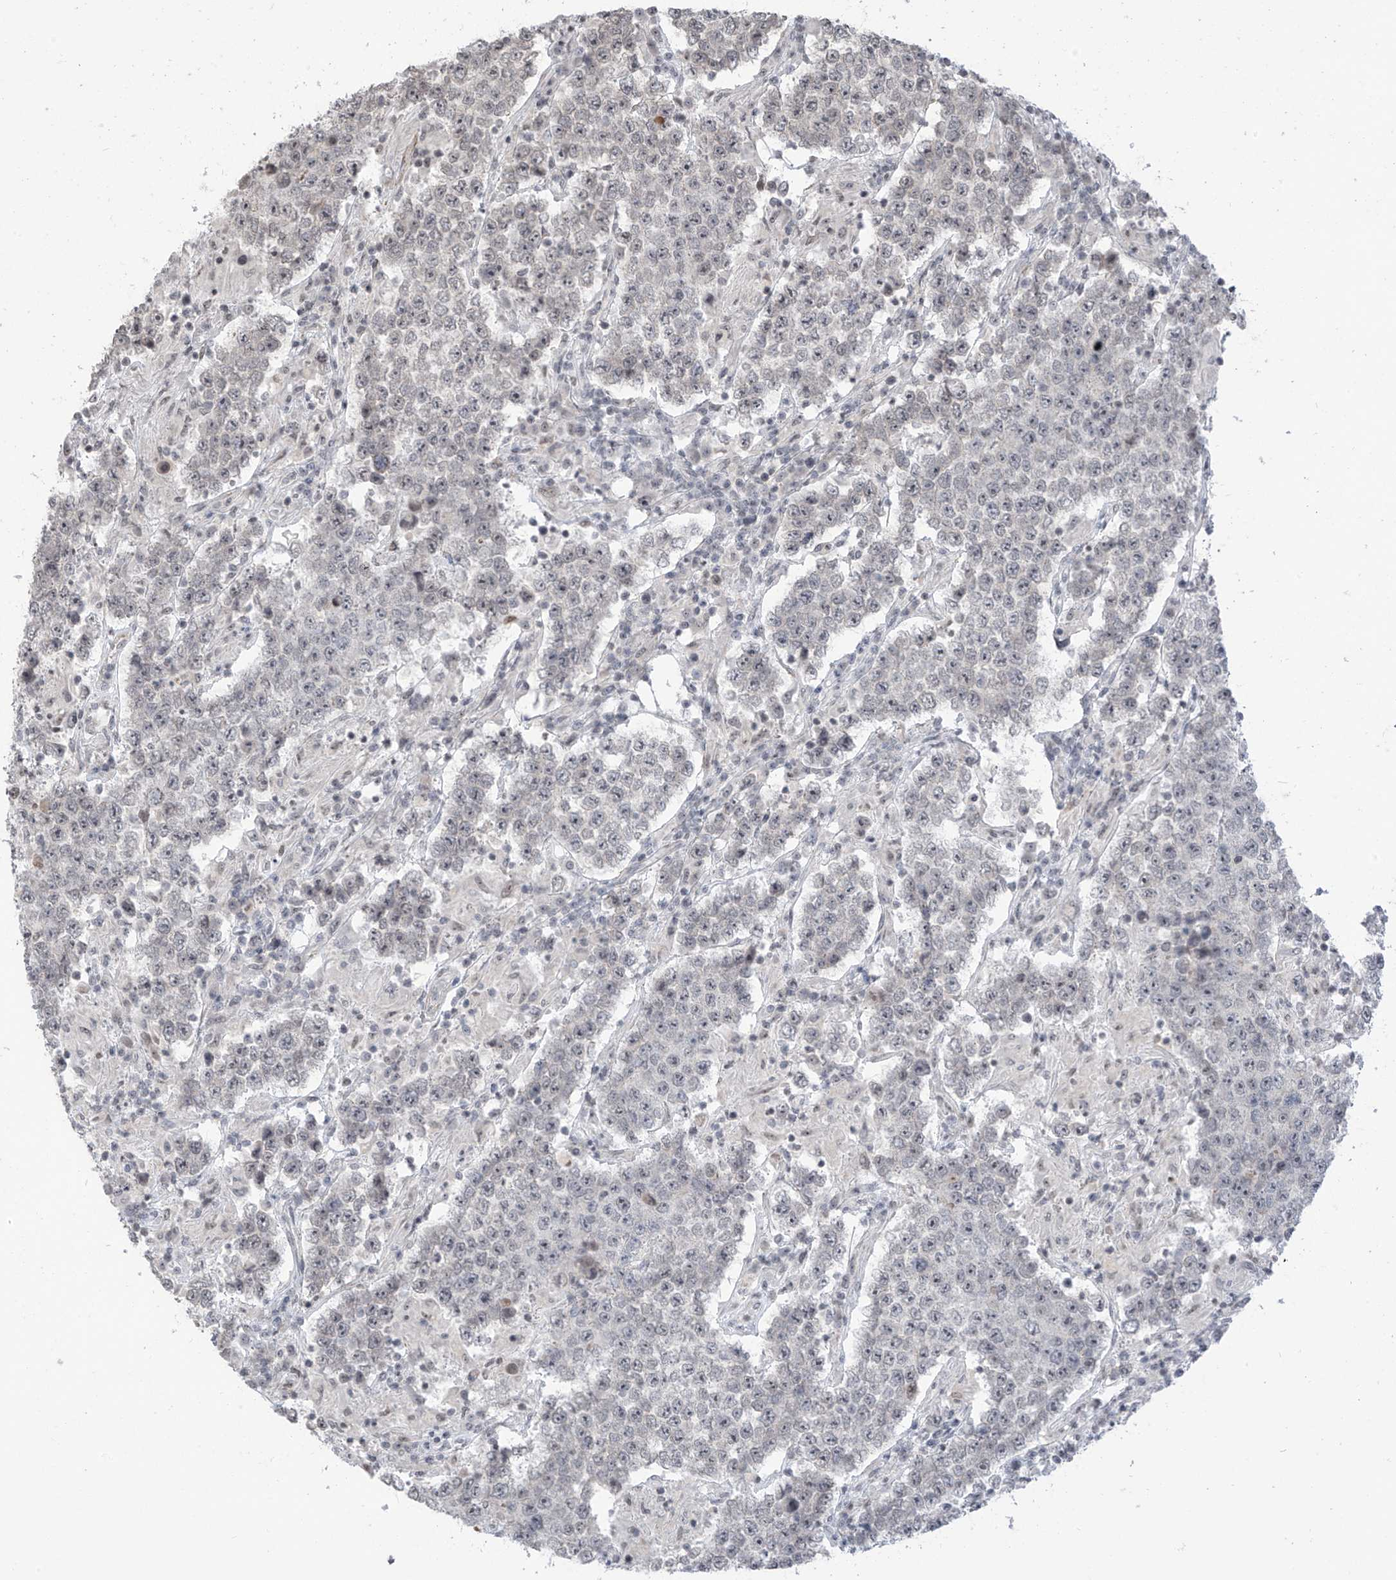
{"staining": {"intensity": "negative", "quantity": "none", "location": "none"}, "tissue": "testis cancer", "cell_type": "Tumor cells", "image_type": "cancer", "snomed": [{"axis": "morphology", "description": "Normal tissue, NOS"}, {"axis": "morphology", "description": "Urothelial carcinoma, High grade"}, {"axis": "morphology", "description": "Seminoma, NOS"}, {"axis": "morphology", "description": "Carcinoma, Embryonal, NOS"}, {"axis": "topography", "description": "Urinary bladder"}, {"axis": "topography", "description": "Testis"}], "caption": "Immunohistochemistry (IHC) photomicrograph of testis cancer stained for a protein (brown), which shows no positivity in tumor cells.", "gene": "METAP1D", "patient": {"sex": "male", "age": 41}}